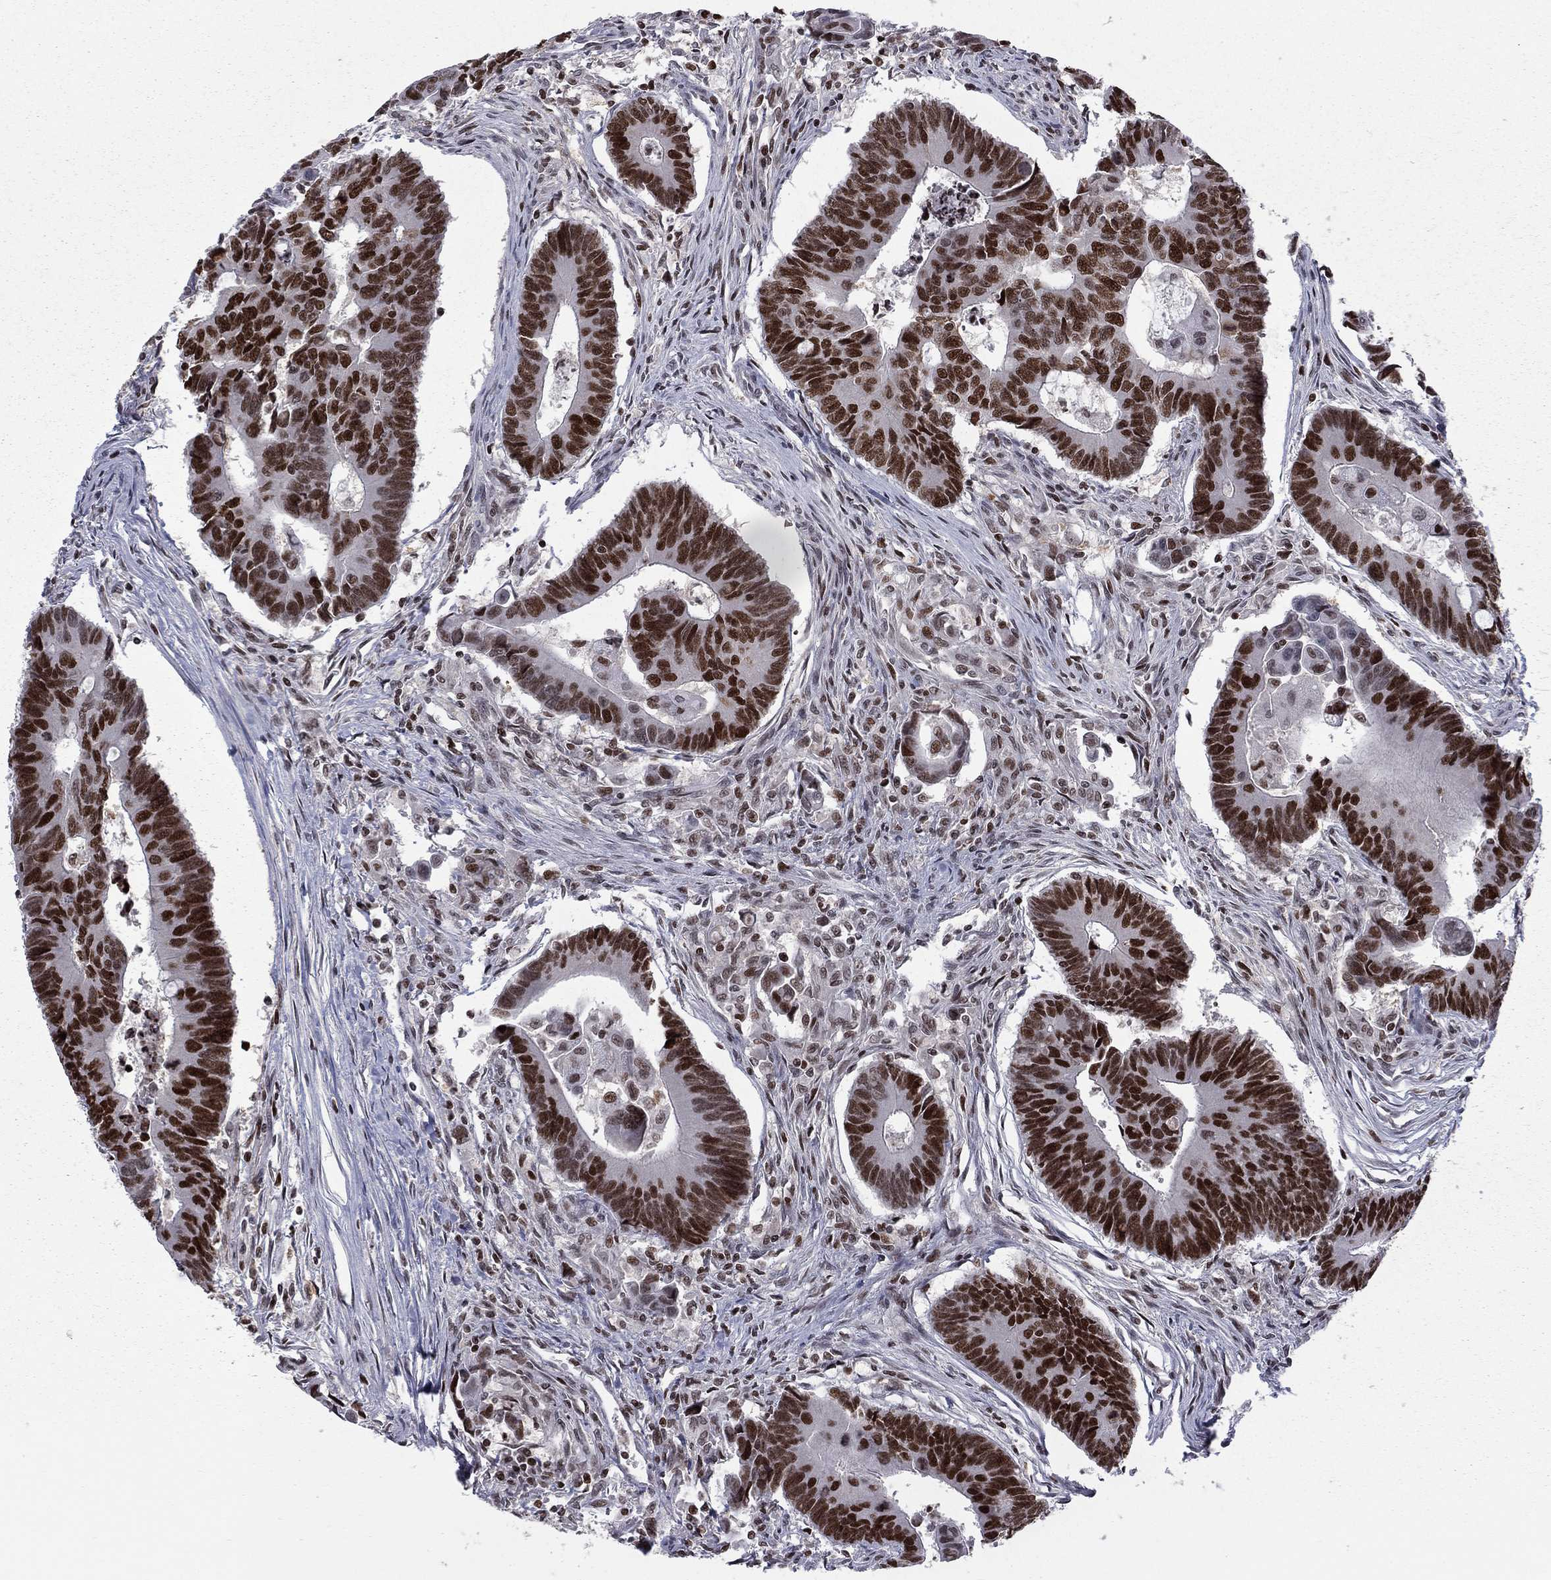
{"staining": {"intensity": "strong", "quantity": ">75%", "location": "nuclear"}, "tissue": "colorectal cancer", "cell_type": "Tumor cells", "image_type": "cancer", "snomed": [{"axis": "morphology", "description": "Adenocarcinoma, NOS"}, {"axis": "topography", "description": "Rectum"}], "caption": "Strong nuclear positivity is seen in about >75% of tumor cells in colorectal cancer.", "gene": "RNASEH2C", "patient": {"sex": "male", "age": 67}}